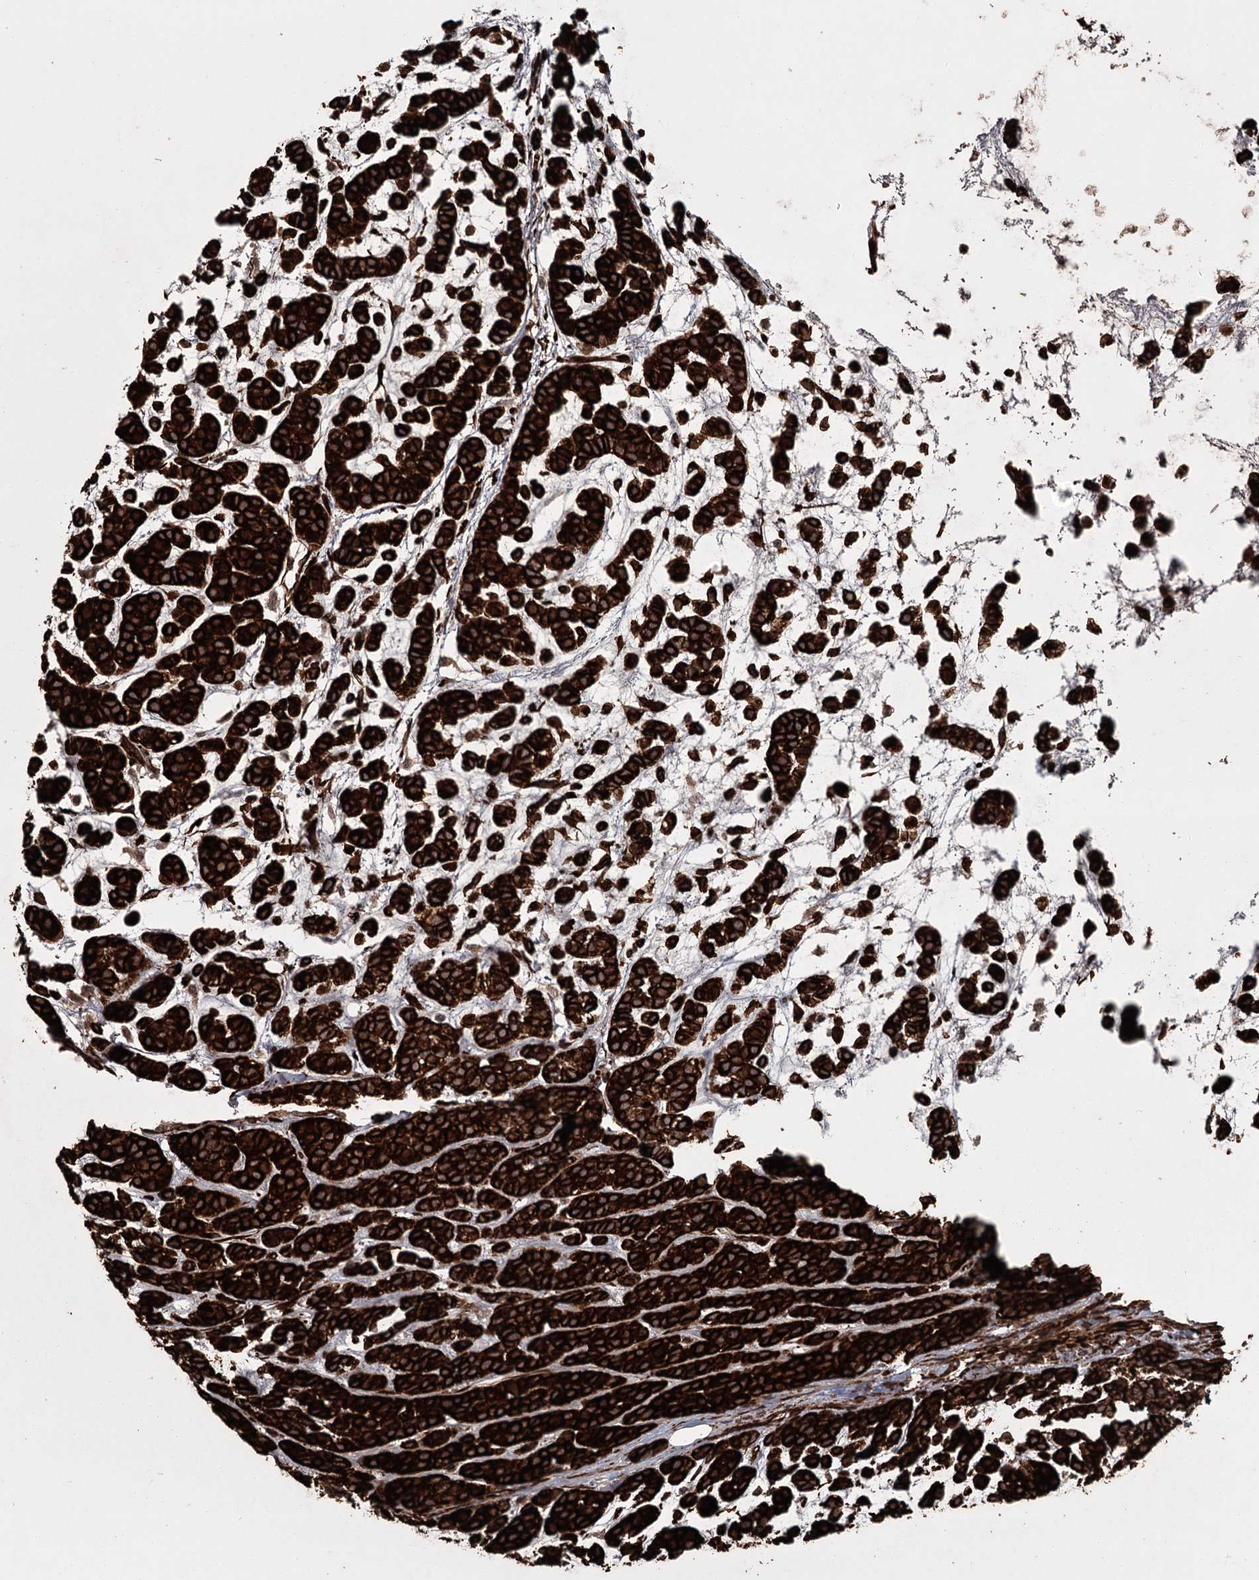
{"staining": {"intensity": "strong", "quantity": ">75%", "location": "cytoplasmic/membranous"}, "tissue": "head and neck cancer", "cell_type": "Tumor cells", "image_type": "cancer", "snomed": [{"axis": "morphology", "description": "Adenocarcinoma, NOS"}, {"axis": "morphology", "description": "Adenoma, NOS"}, {"axis": "topography", "description": "Head-Neck"}], "caption": "Protein expression analysis of human head and neck adenocarcinoma reveals strong cytoplasmic/membranous expression in about >75% of tumor cells. (Stains: DAB (3,3'-diaminobenzidine) in brown, nuclei in blue, Microscopy: brightfield microscopy at high magnification).", "gene": "RPAP3", "patient": {"sex": "female", "age": 55}}